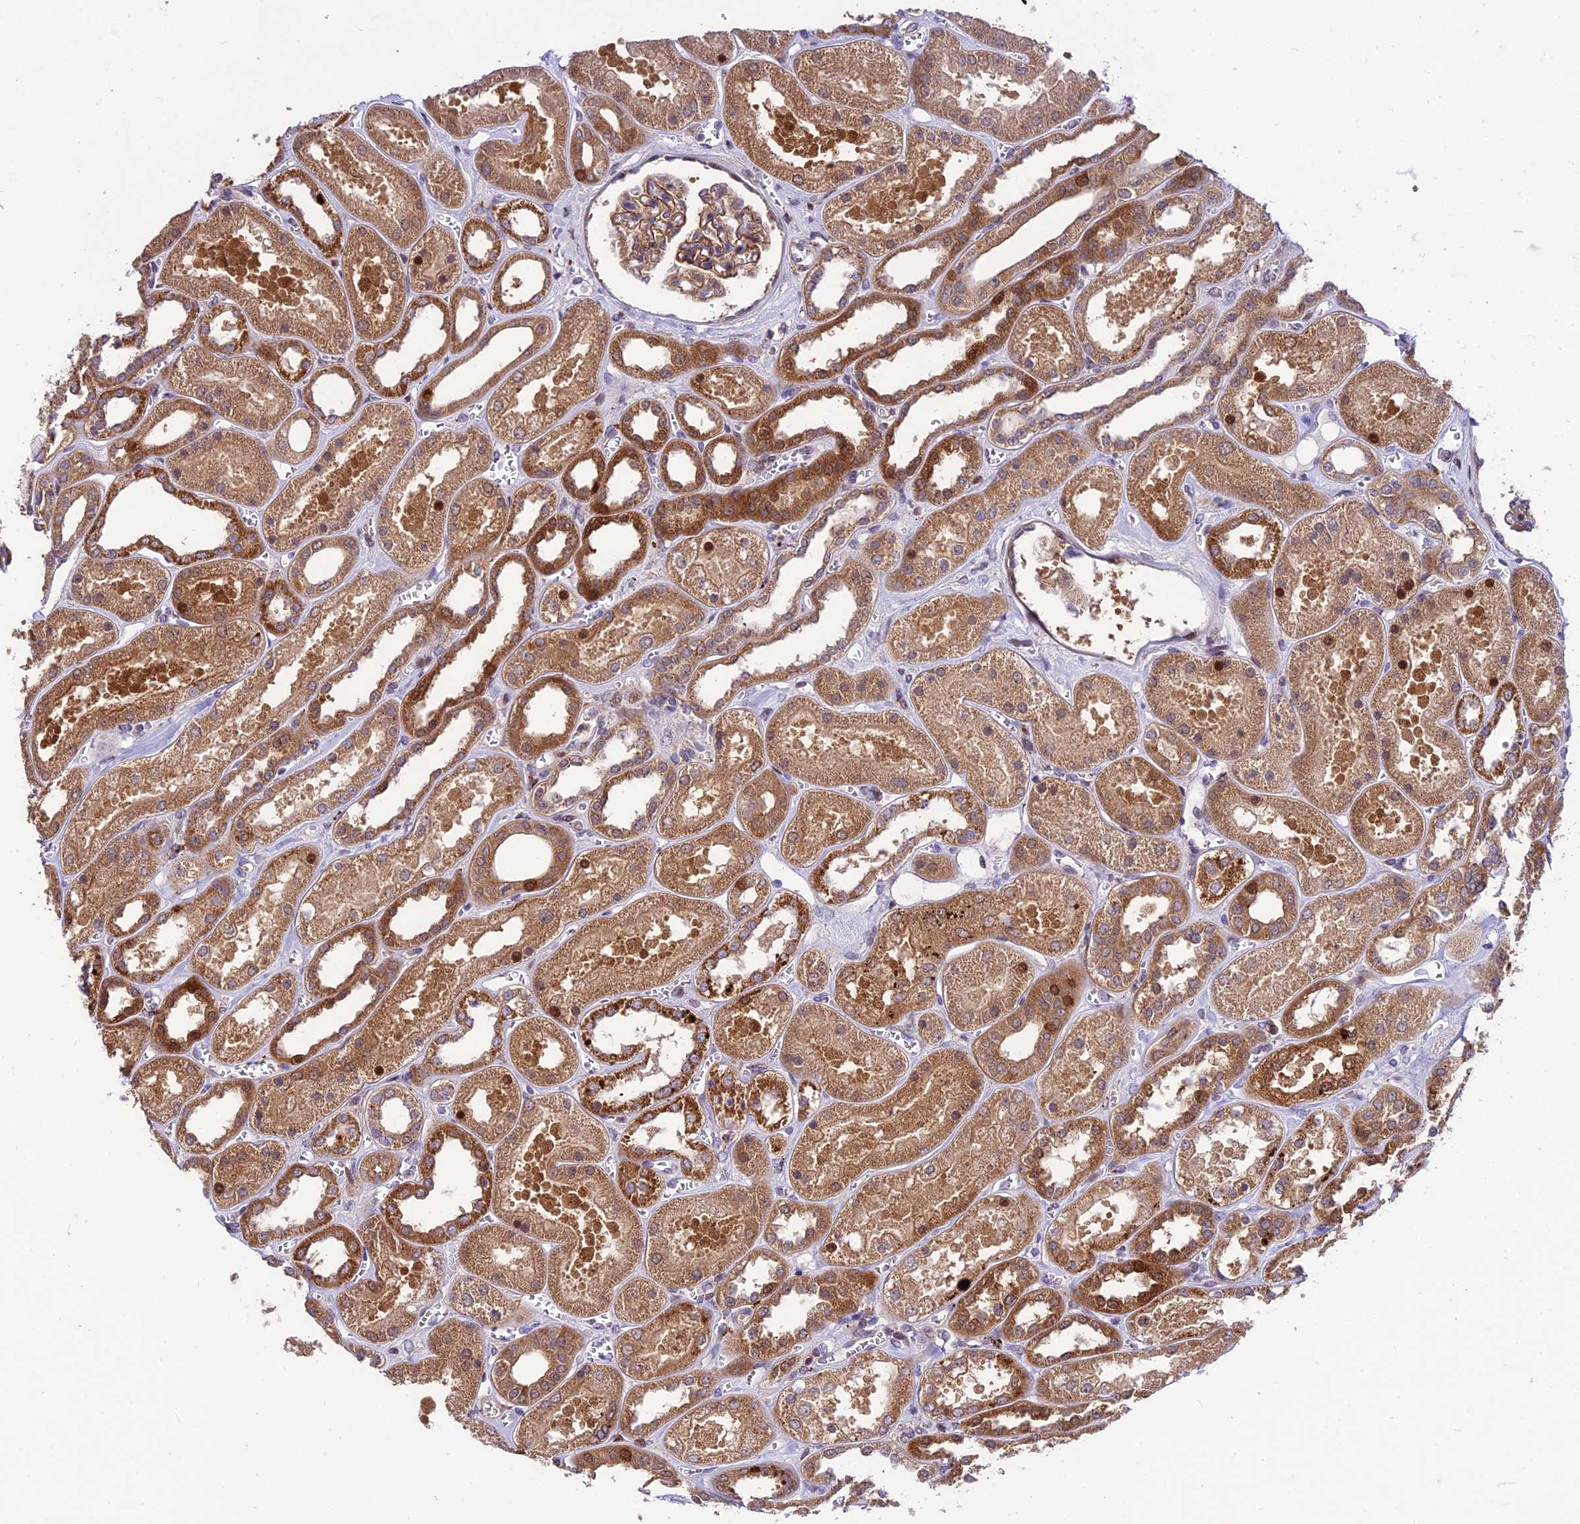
{"staining": {"intensity": "moderate", "quantity": "25%-75%", "location": "cytoplasmic/membranous,nuclear"}, "tissue": "kidney", "cell_type": "Cells in glomeruli", "image_type": "normal", "snomed": [{"axis": "morphology", "description": "Normal tissue, NOS"}, {"axis": "morphology", "description": "Adenocarcinoma, NOS"}, {"axis": "topography", "description": "Kidney"}], "caption": "Immunohistochemistry (IHC) histopathology image of normal human kidney stained for a protein (brown), which exhibits medium levels of moderate cytoplasmic/membranous,nuclear positivity in about 25%-75% of cells in glomeruli.", "gene": "MKKS", "patient": {"sex": "female", "age": 68}}